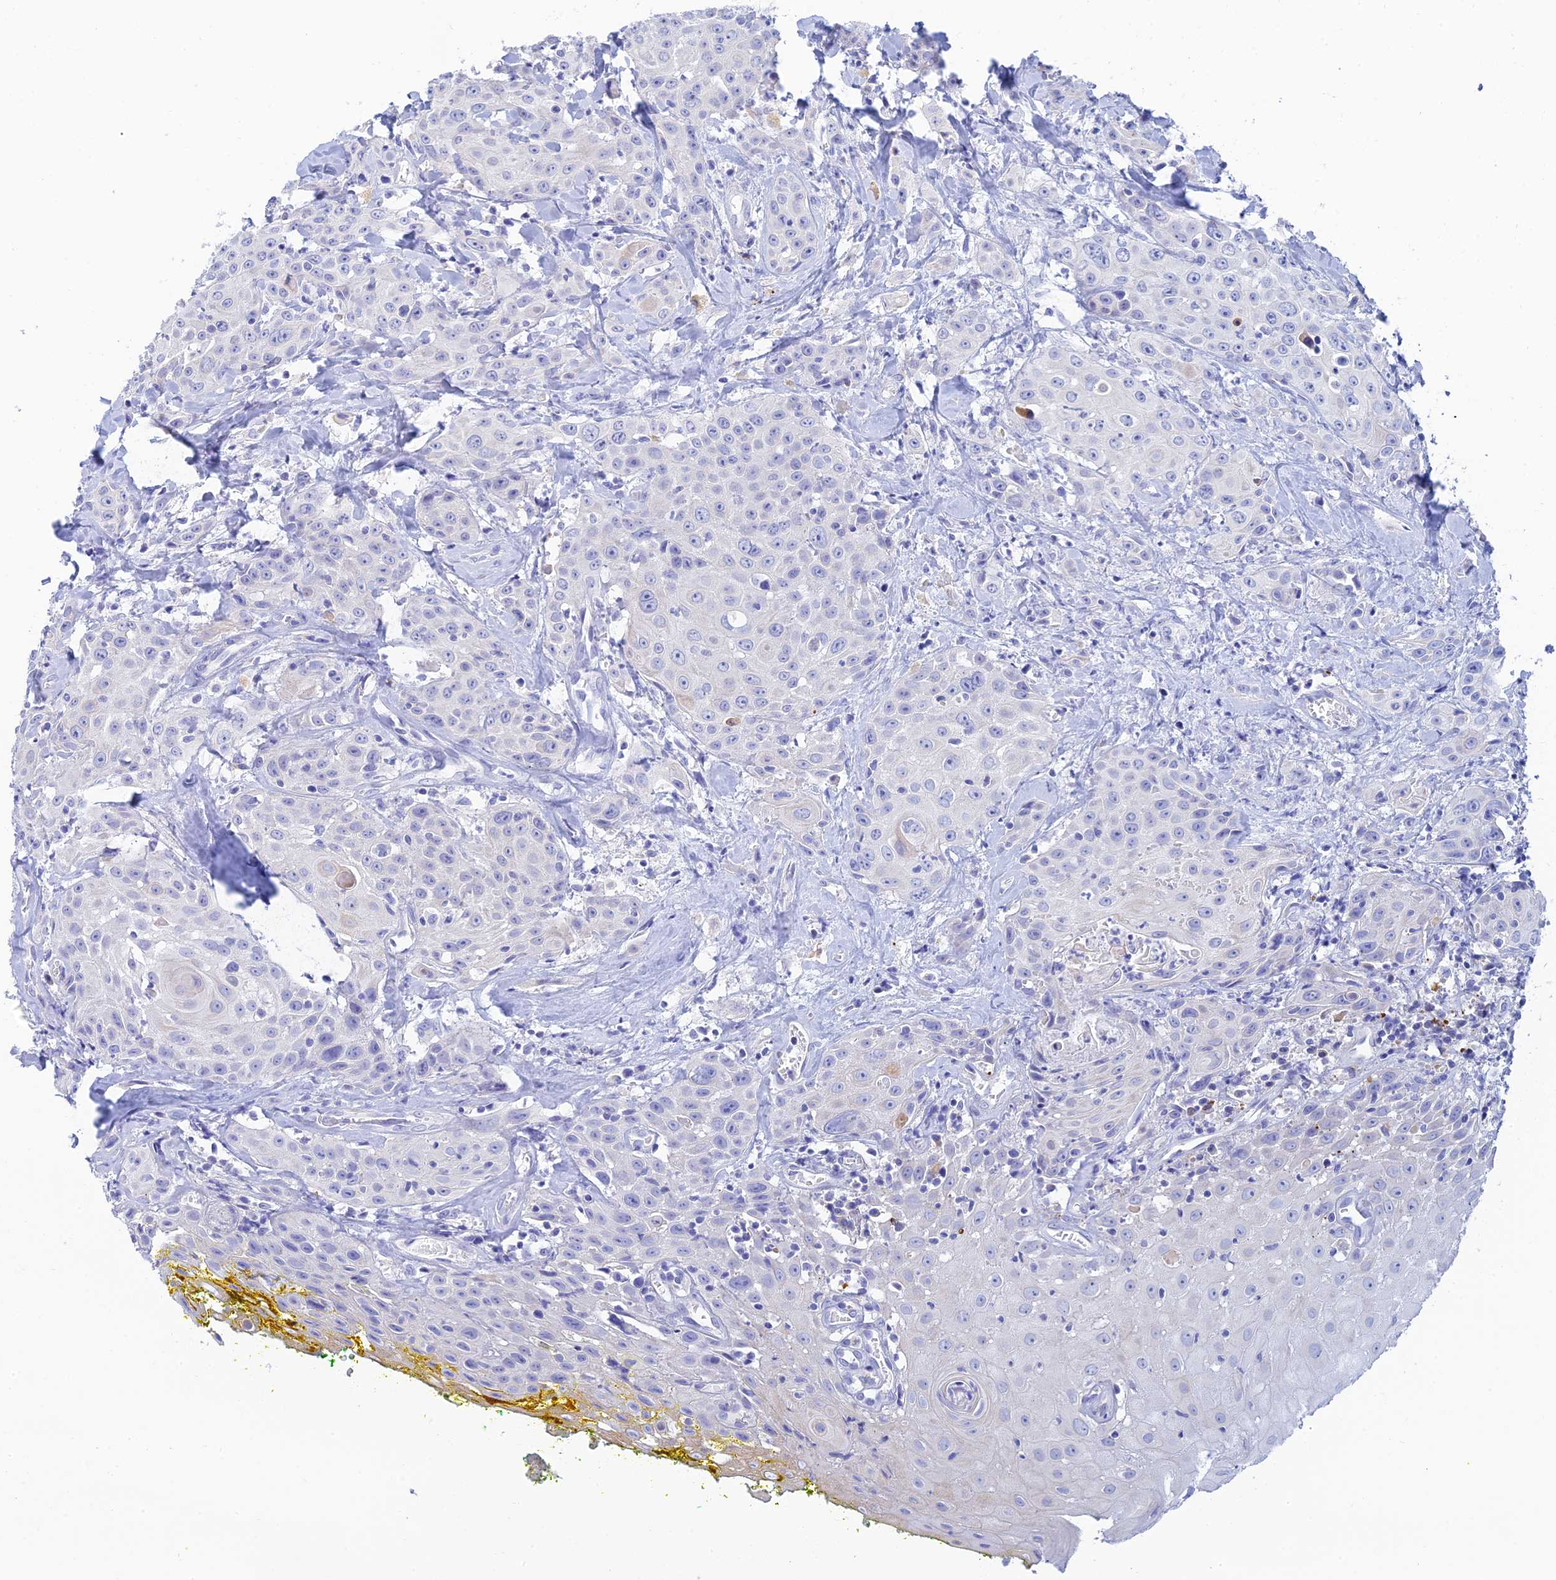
{"staining": {"intensity": "negative", "quantity": "none", "location": "none"}, "tissue": "head and neck cancer", "cell_type": "Tumor cells", "image_type": "cancer", "snomed": [{"axis": "morphology", "description": "Squamous cell carcinoma, NOS"}, {"axis": "topography", "description": "Oral tissue"}, {"axis": "topography", "description": "Head-Neck"}], "caption": "DAB (3,3'-diaminobenzidine) immunohistochemical staining of squamous cell carcinoma (head and neck) shows no significant expression in tumor cells.", "gene": "CEP152", "patient": {"sex": "female", "age": 82}}